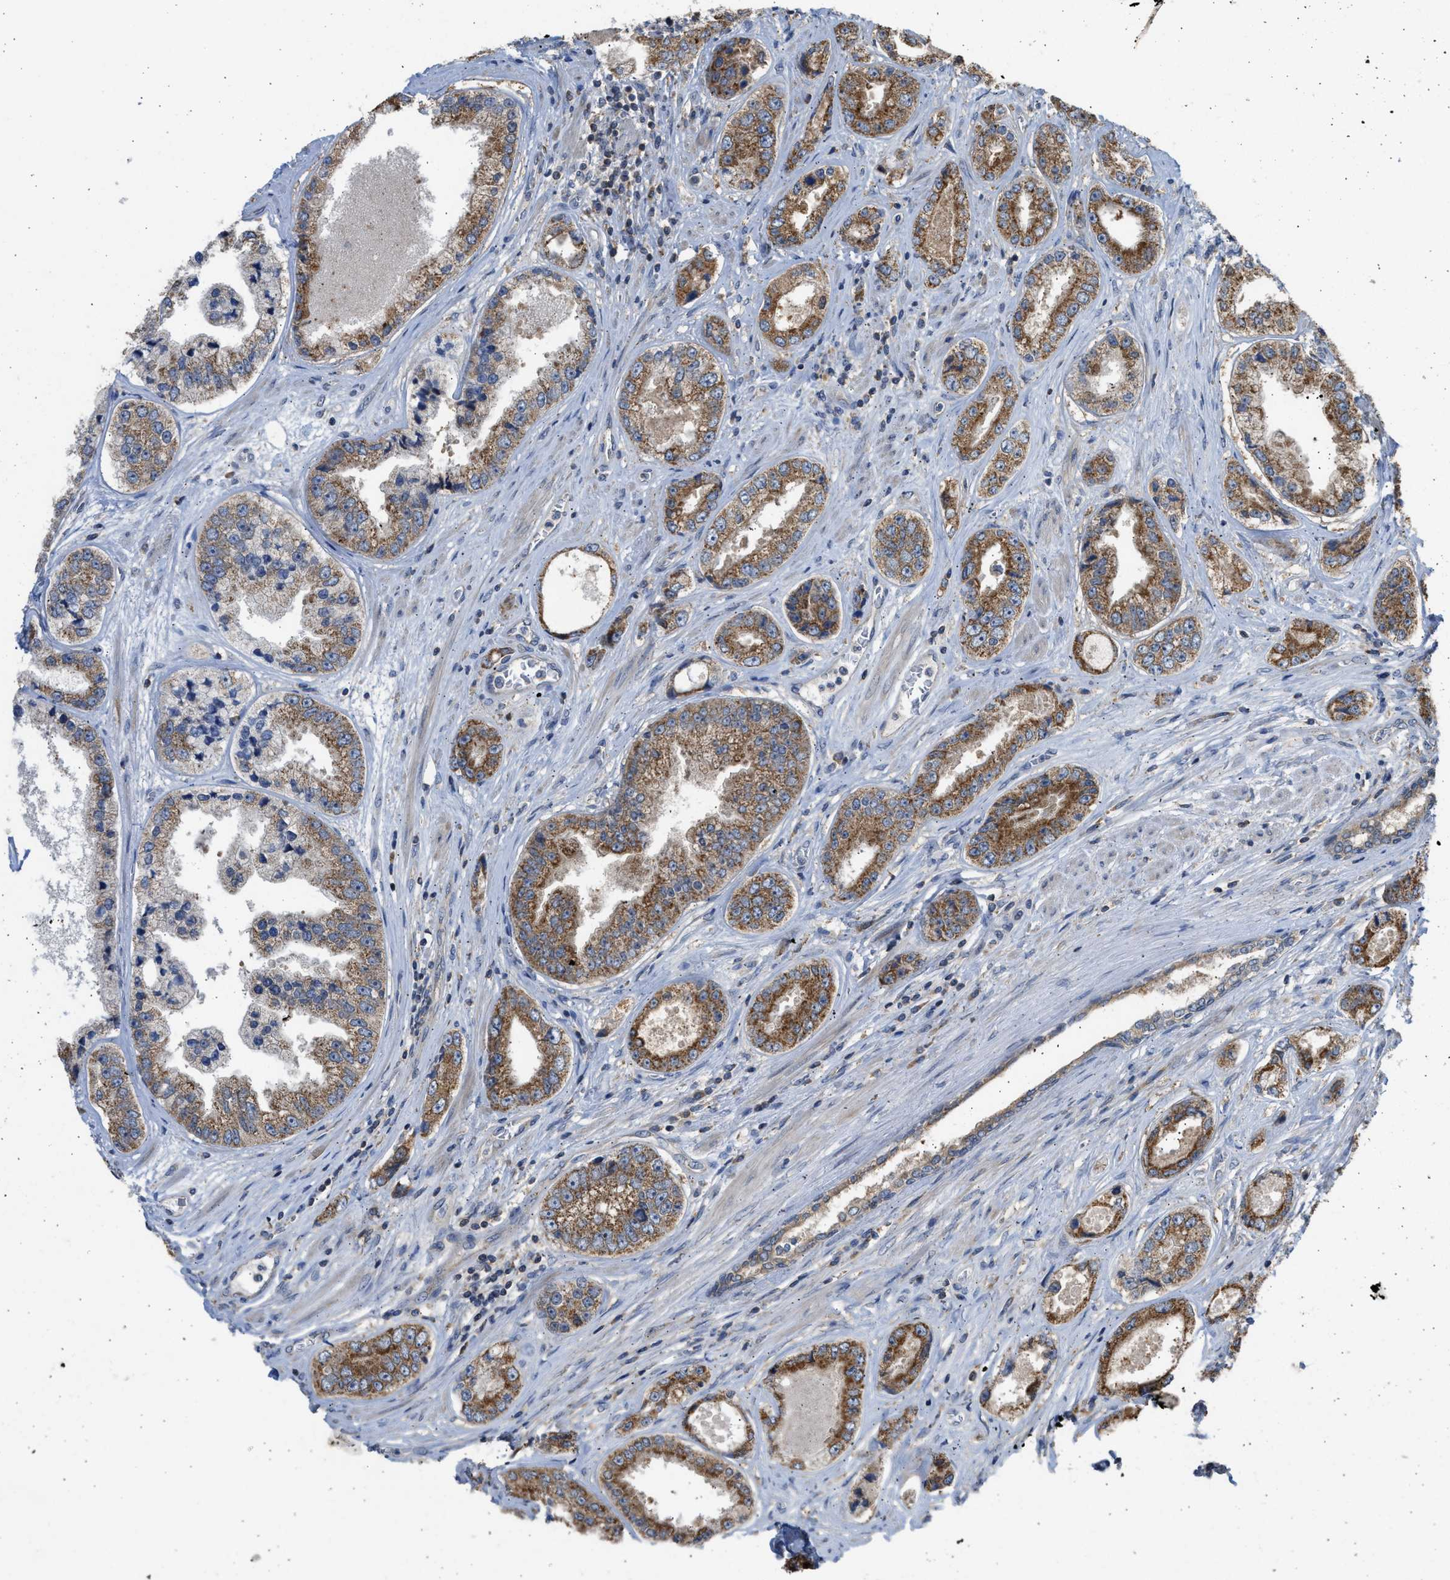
{"staining": {"intensity": "moderate", "quantity": ">75%", "location": "cytoplasmic/membranous"}, "tissue": "prostate cancer", "cell_type": "Tumor cells", "image_type": "cancer", "snomed": [{"axis": "morphology", "description": "Adenocarcinoma, High grade"}, {"axis": "topography", "description": "Prostate"}], "caption": "DAB immunohistochemical staining of prostate adenocarcinoma (high-grade) reveals moderate cytoplasmic/membranous protein positivity in about >75% of tumor cells.", "gene": "CYP1A1", "patient": {"sex": "male", "age": 61}}